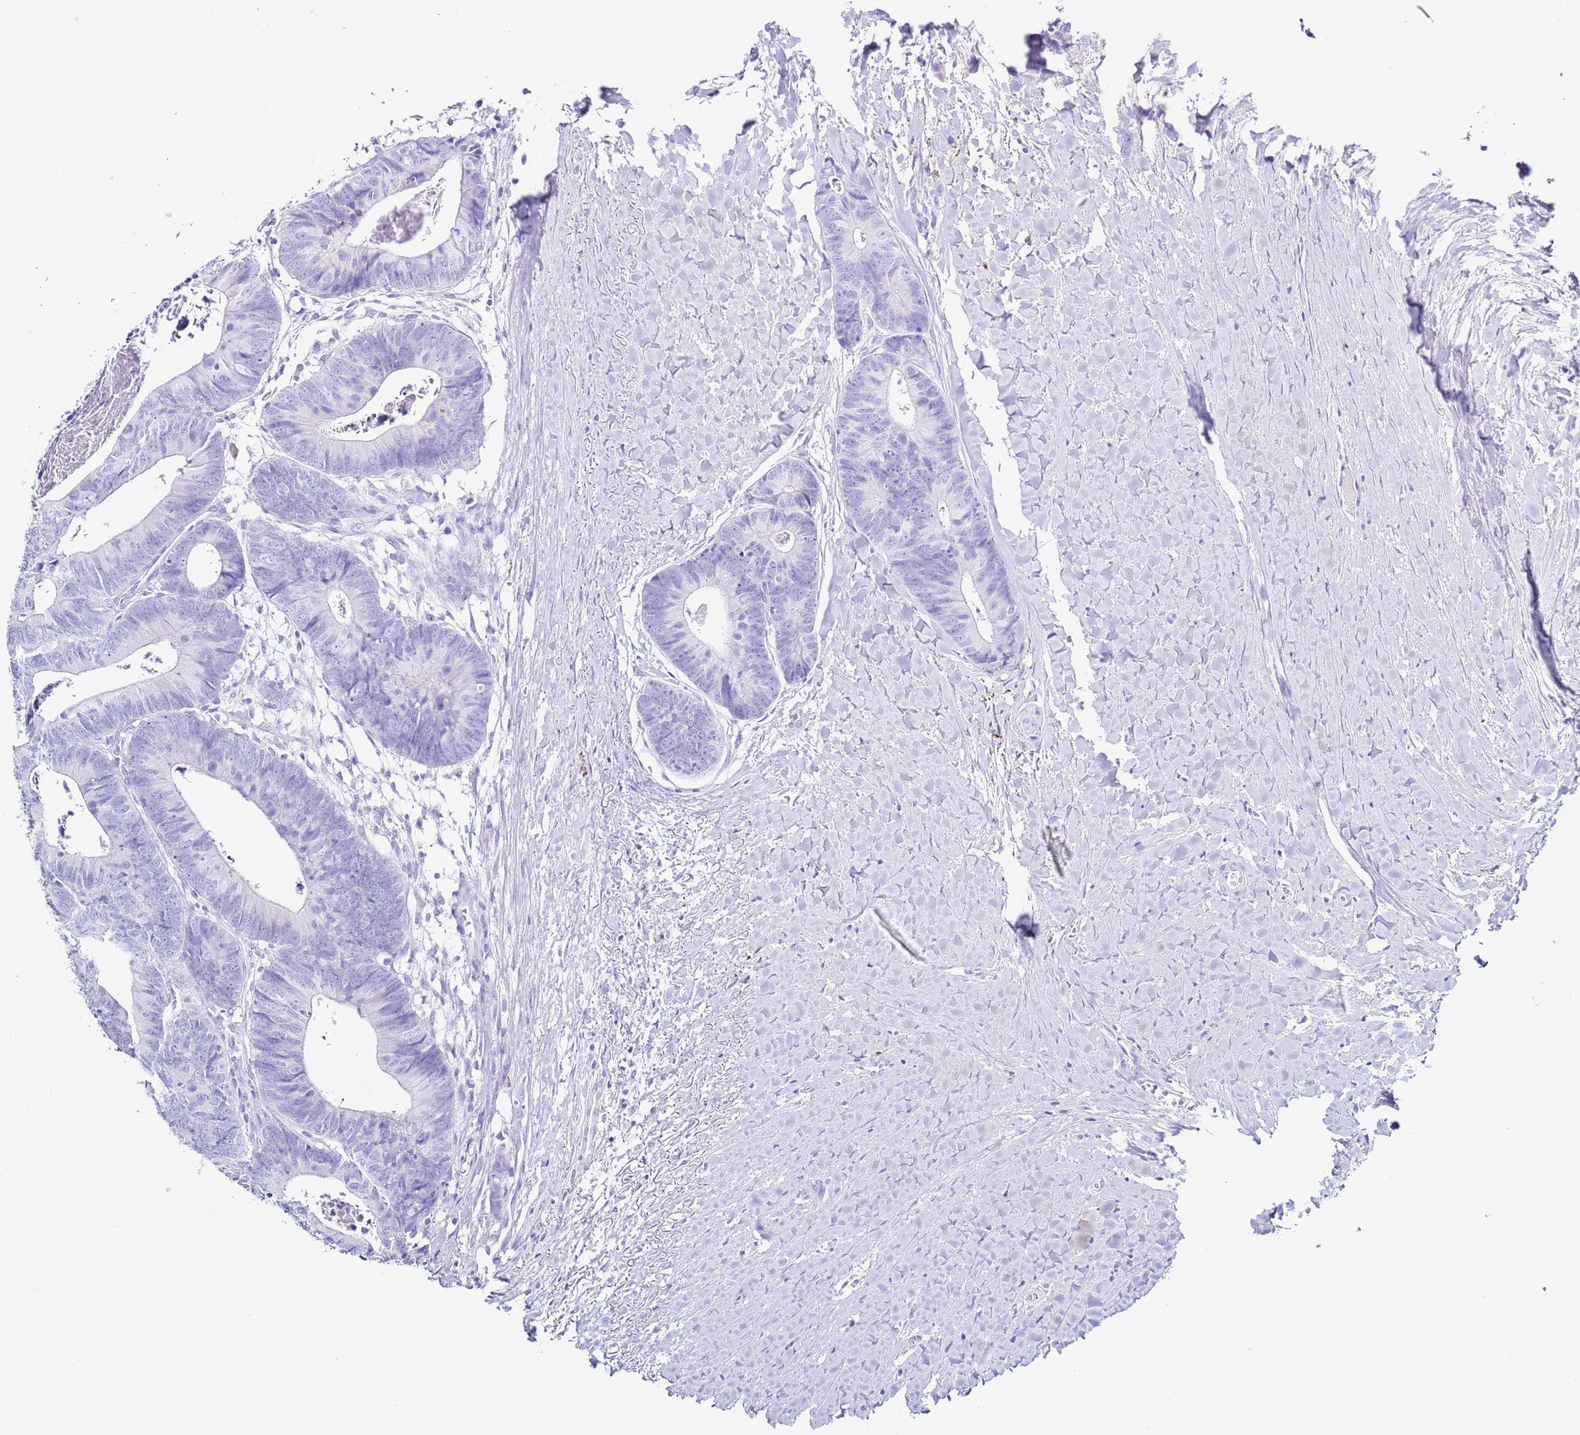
{"staining": {"intensity": "negative", "quantity": "none", "location": "none"}, "tissue": "colorectal cancer", "cell_type": "Tumor cells", "image_type": "cancer", "snomed": [{"axis": "morphology", "description": "Adenocarcinoma, NOS"}, {"axis": "topography", "description": "Colon"}], "caption": "Tumor cells are negative for brown protein staining in adenocarcinoma (colorectal).", "gene": "PTBP2", "patient": {"sex": "female", "age": 57}}